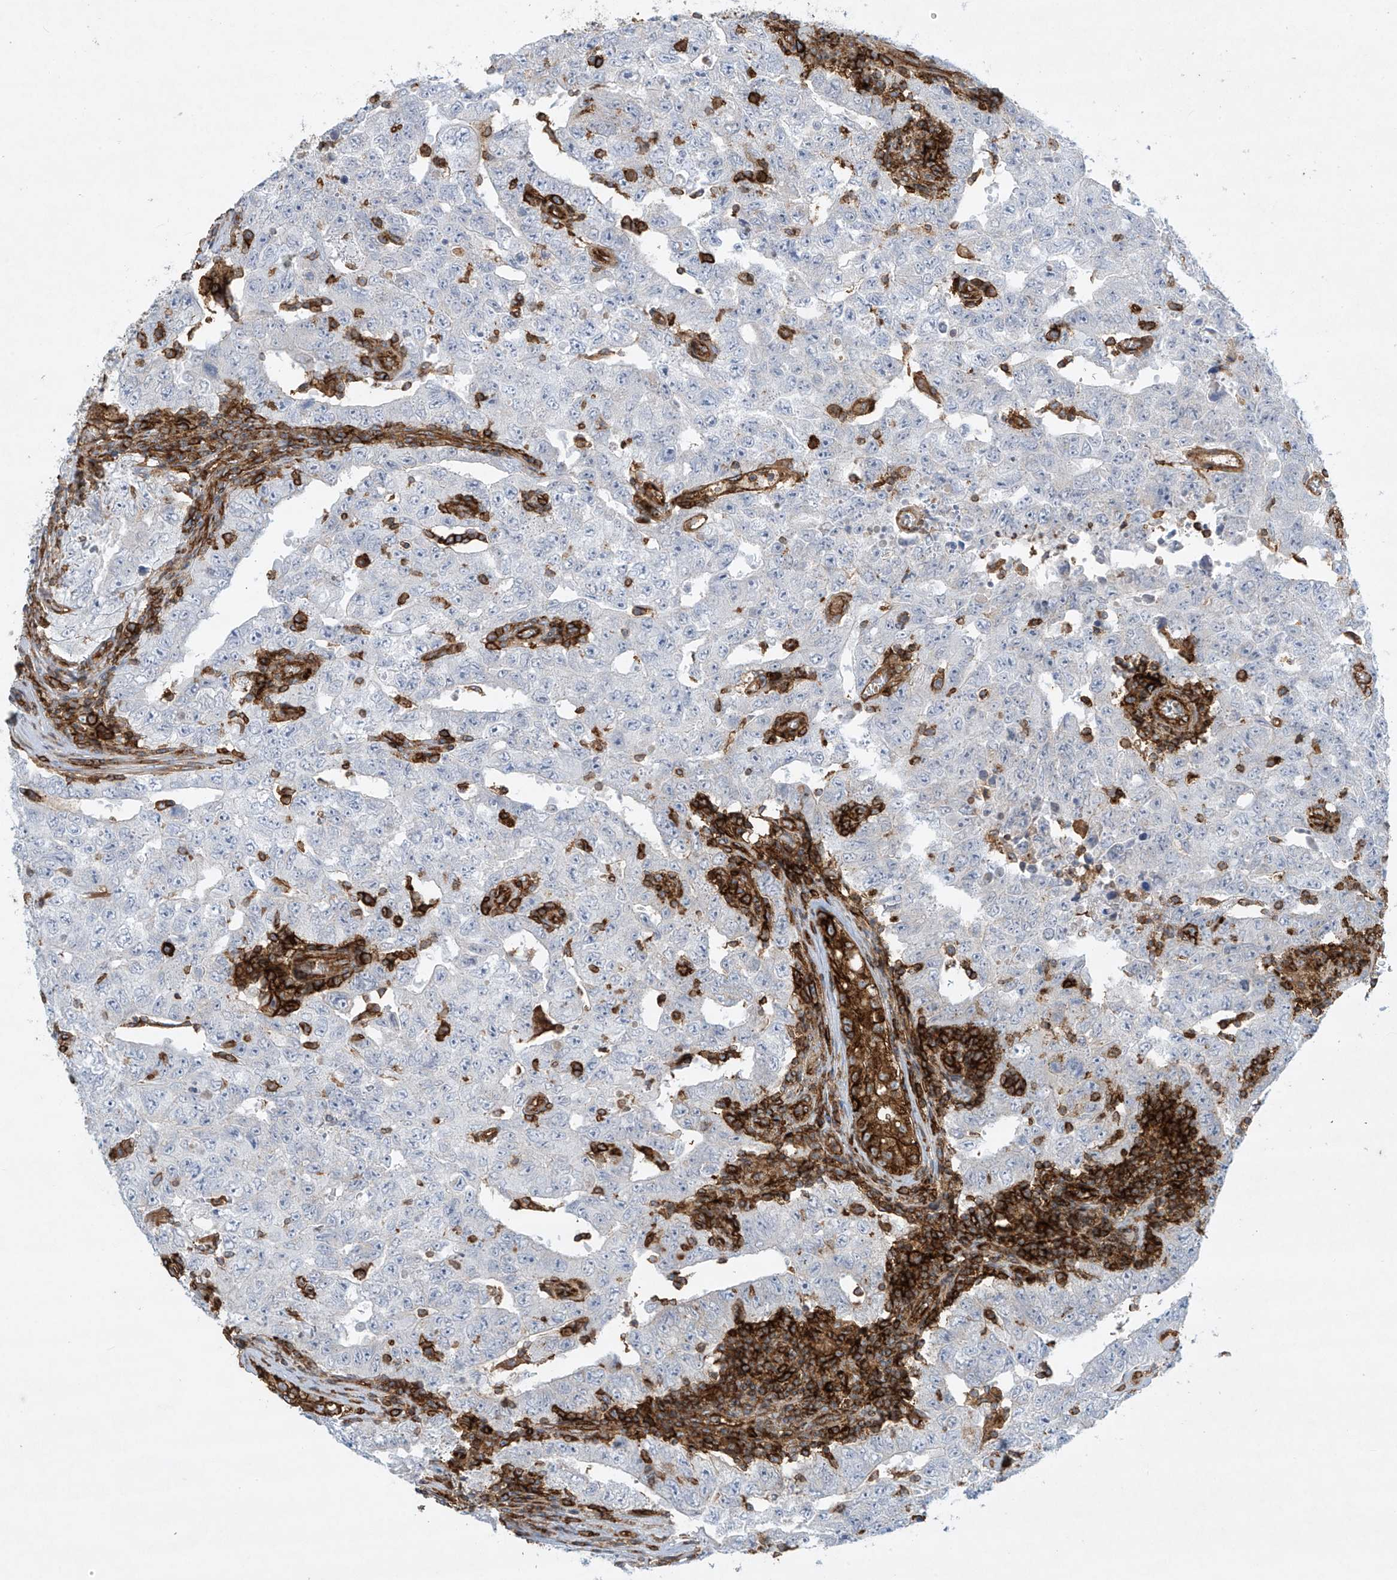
{"staining": {"intensity": "negative", "quantity": "none", "location": "none"}, "tissue": "testis cancer", "cell_type": "Tumor cells", "image_type": "cancer", "snomed": [{"axis": "morphology", "description": "Carcinoma, Embryonal, NOS"}, {"axis": "topography", "description": "Testis"}], "caption": "High power microscopy histopathology image of an immunohistochemistry (IHC) photomicrograph of embryonal carcinoma (testis), revealing no significant expression in tumor cells.", "gene": "HLA-E", "patient": {"sex": "male", "age": 26}}